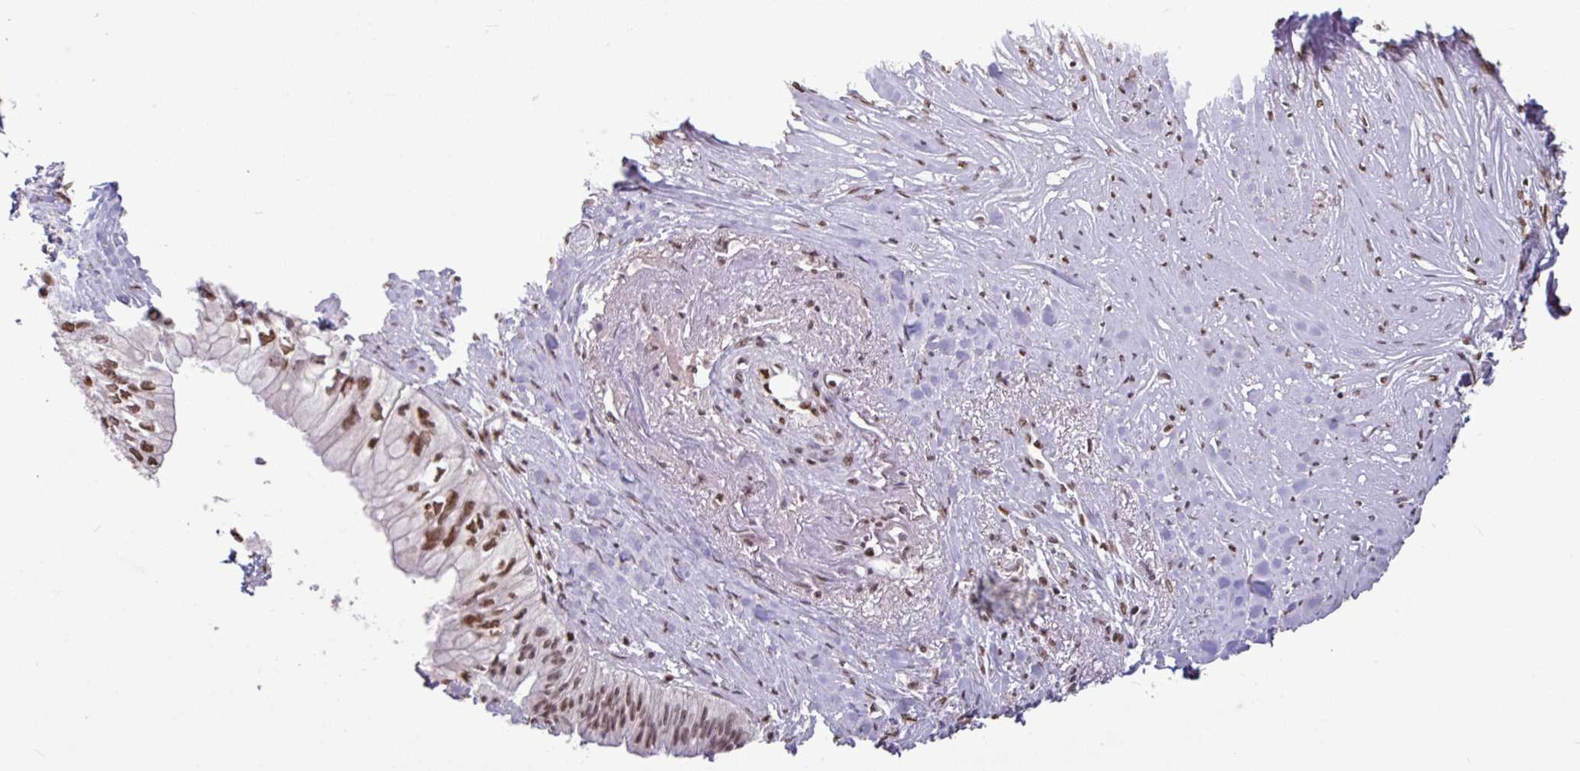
{"staining": {"intensity": "strong", "quantity": ">75%", "location": "nuclear"}, "tissue": "pancreatic cancer", "cell_type": "Tumor cells", "image_type": "cancer", "snomed": [{"axis": "morphology", "description": "Adenocarcinoma, NOS"}, {"axis": "topography", "description": "Pancreas"}], "caption": "Pancreatic adenocarcinoma tissue displays strong nuclear staining in about >75% of tumor cells, visualized by immunohistochemistry.", "gene": "TDG", "patient": {"sex": "male", "age": 71}}